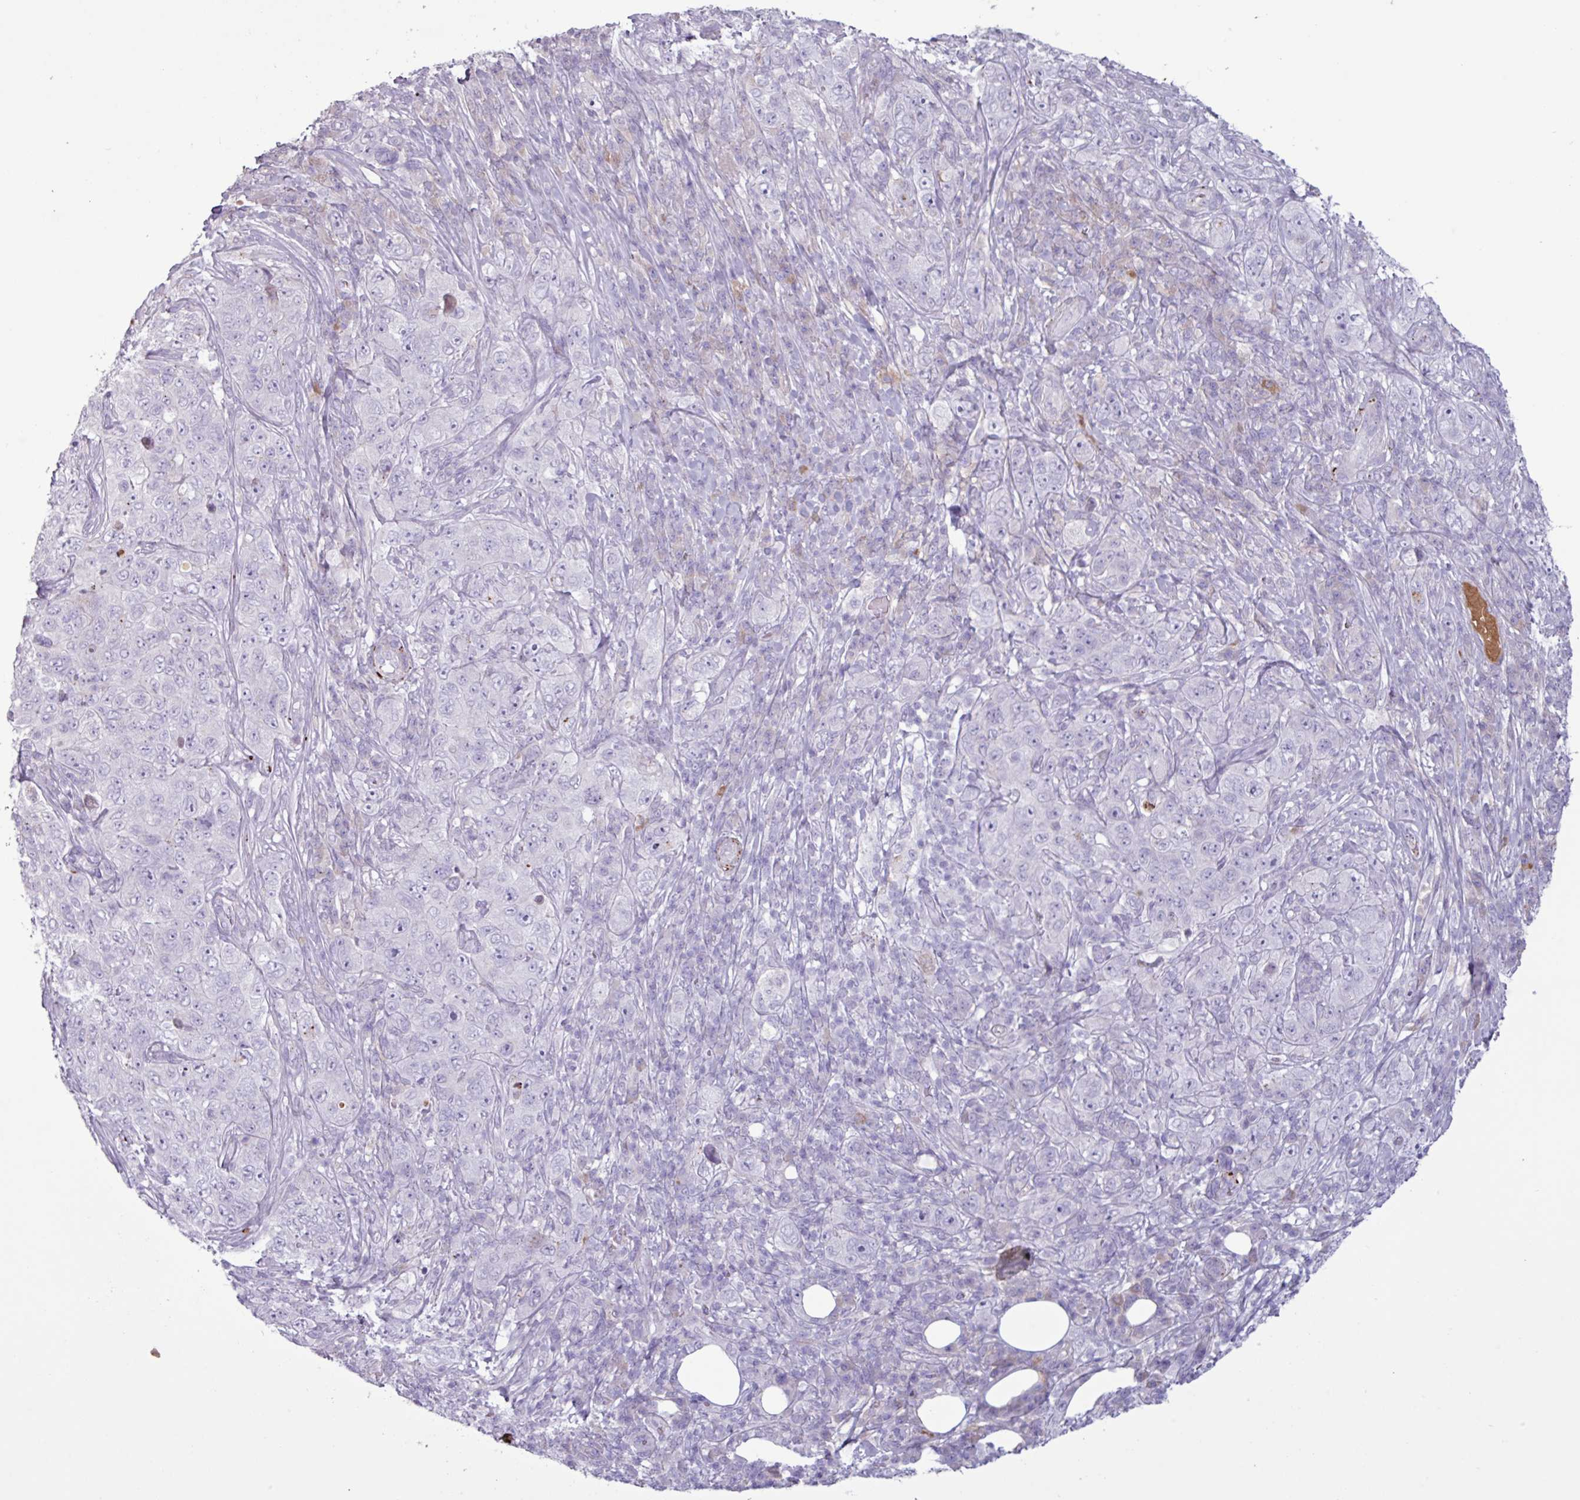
{"staining": {"intensity": "negative", "quantity": "none", "location": "none"}, "tissue": "pancreatic cancer", "cell_type": "Tumor cells", "image_type": "cancer", "snomed": [{"axis": "morphology", "description": "Adenocarcinoma, NOS"}, {"axis": "topography", "description": "Pancreas"}], "caption": "A photomicrograph of pancreatic cancer (adenocarcinoma) stained for a protein shows no brown staining in tumor cells.", "gene": "C4B", "patient": {"sex": "male", "age": 68}}